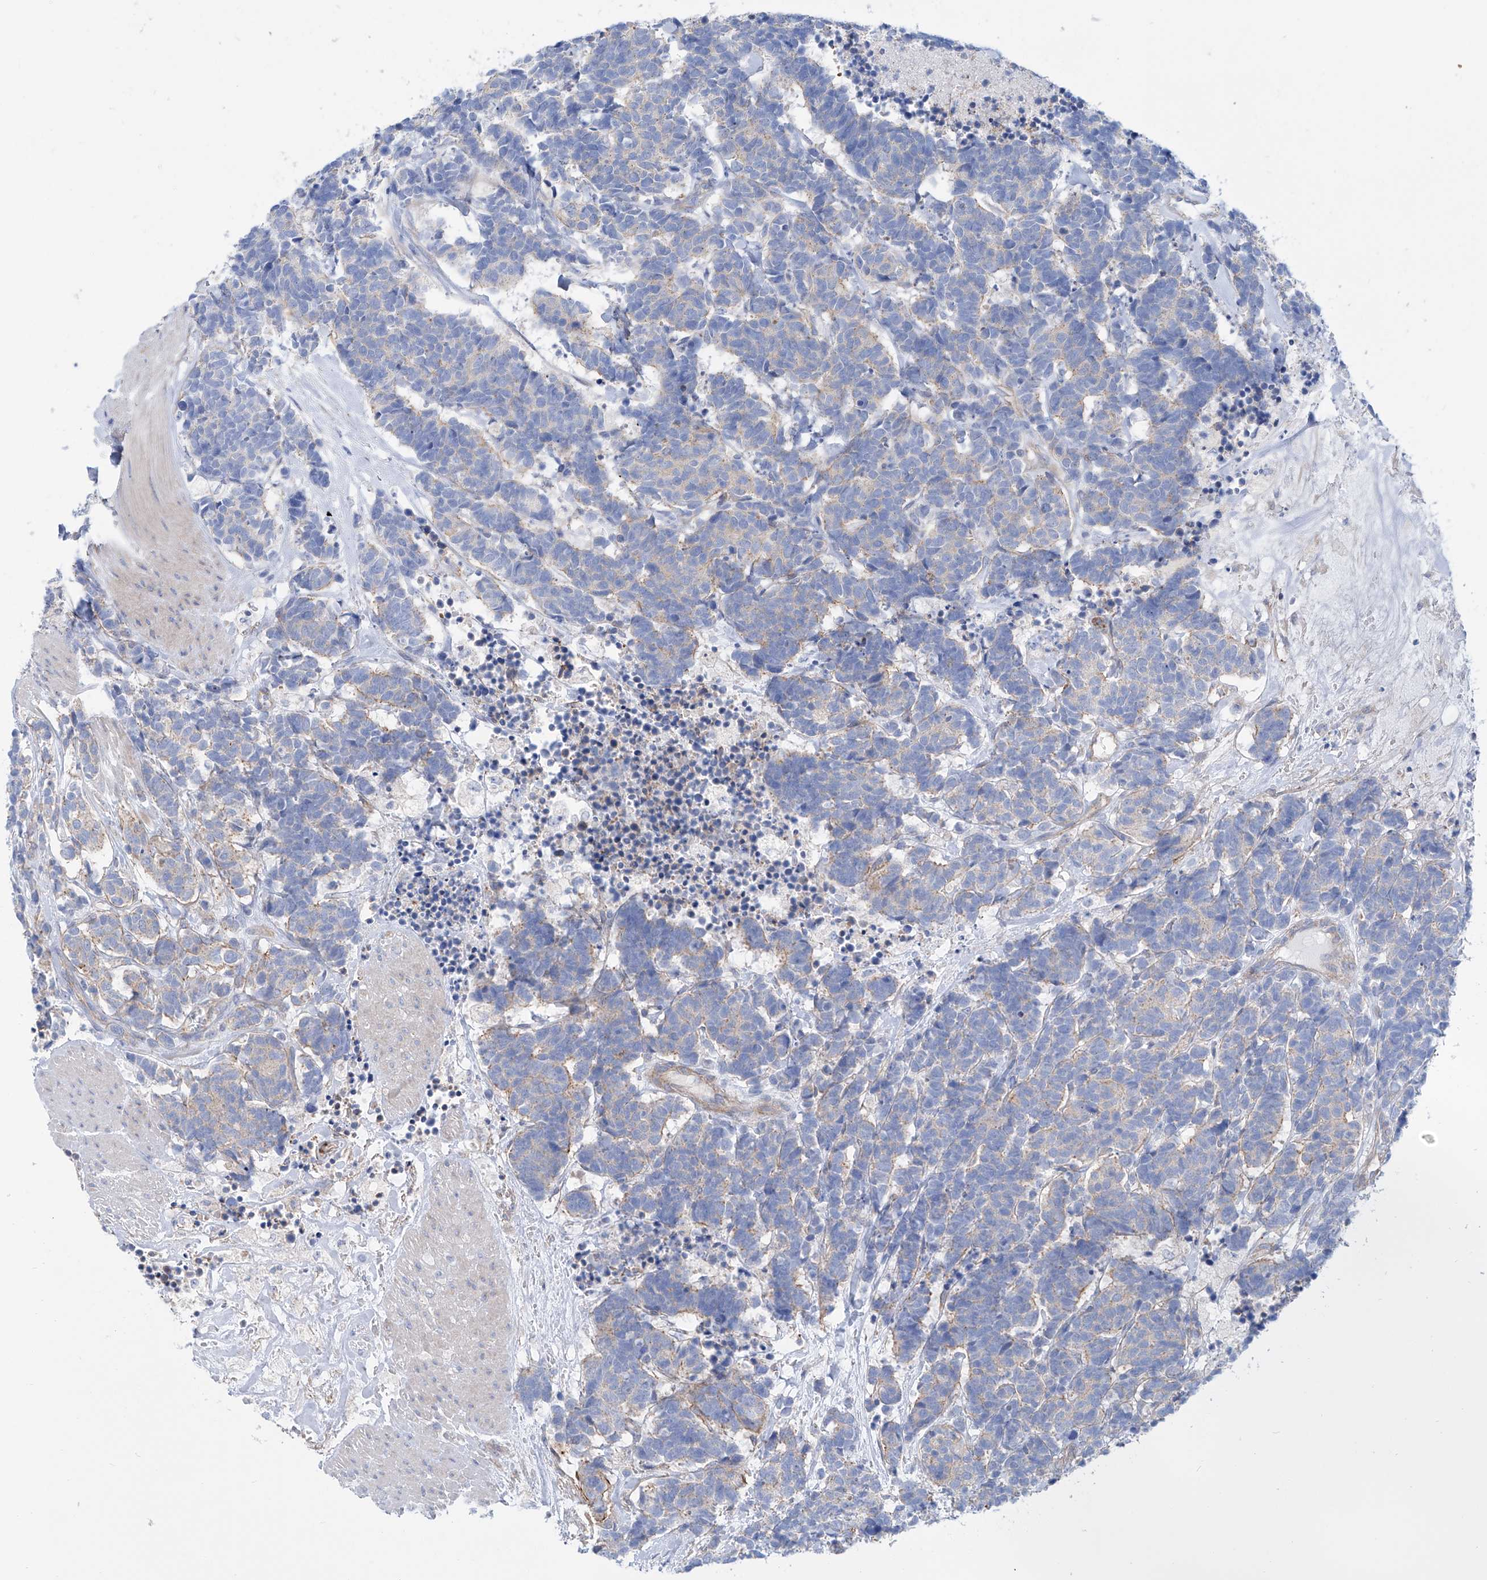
{"staining": {"intensity": "weak", "quantity": "<25%", "location": "cytoplasmic/membranous"}, "tissue": "carcinoid", "cell_type": "Tumor cells", "image_type": "cancer", "snomed": [{"axis": "morphology", "description": "Carcinoma, NOS"}, {"axis": "morphology", "description": "Carcinoid, malignant, NOS"}, {"axis": "topography", "description": "Urinary bladder"}], "caption": "Carcinoid was stained to show a protein in brown. There is no significant staining in tumor cells.", "gene": "TMEM209", "patient": {"sex": "male", "age": 57}}